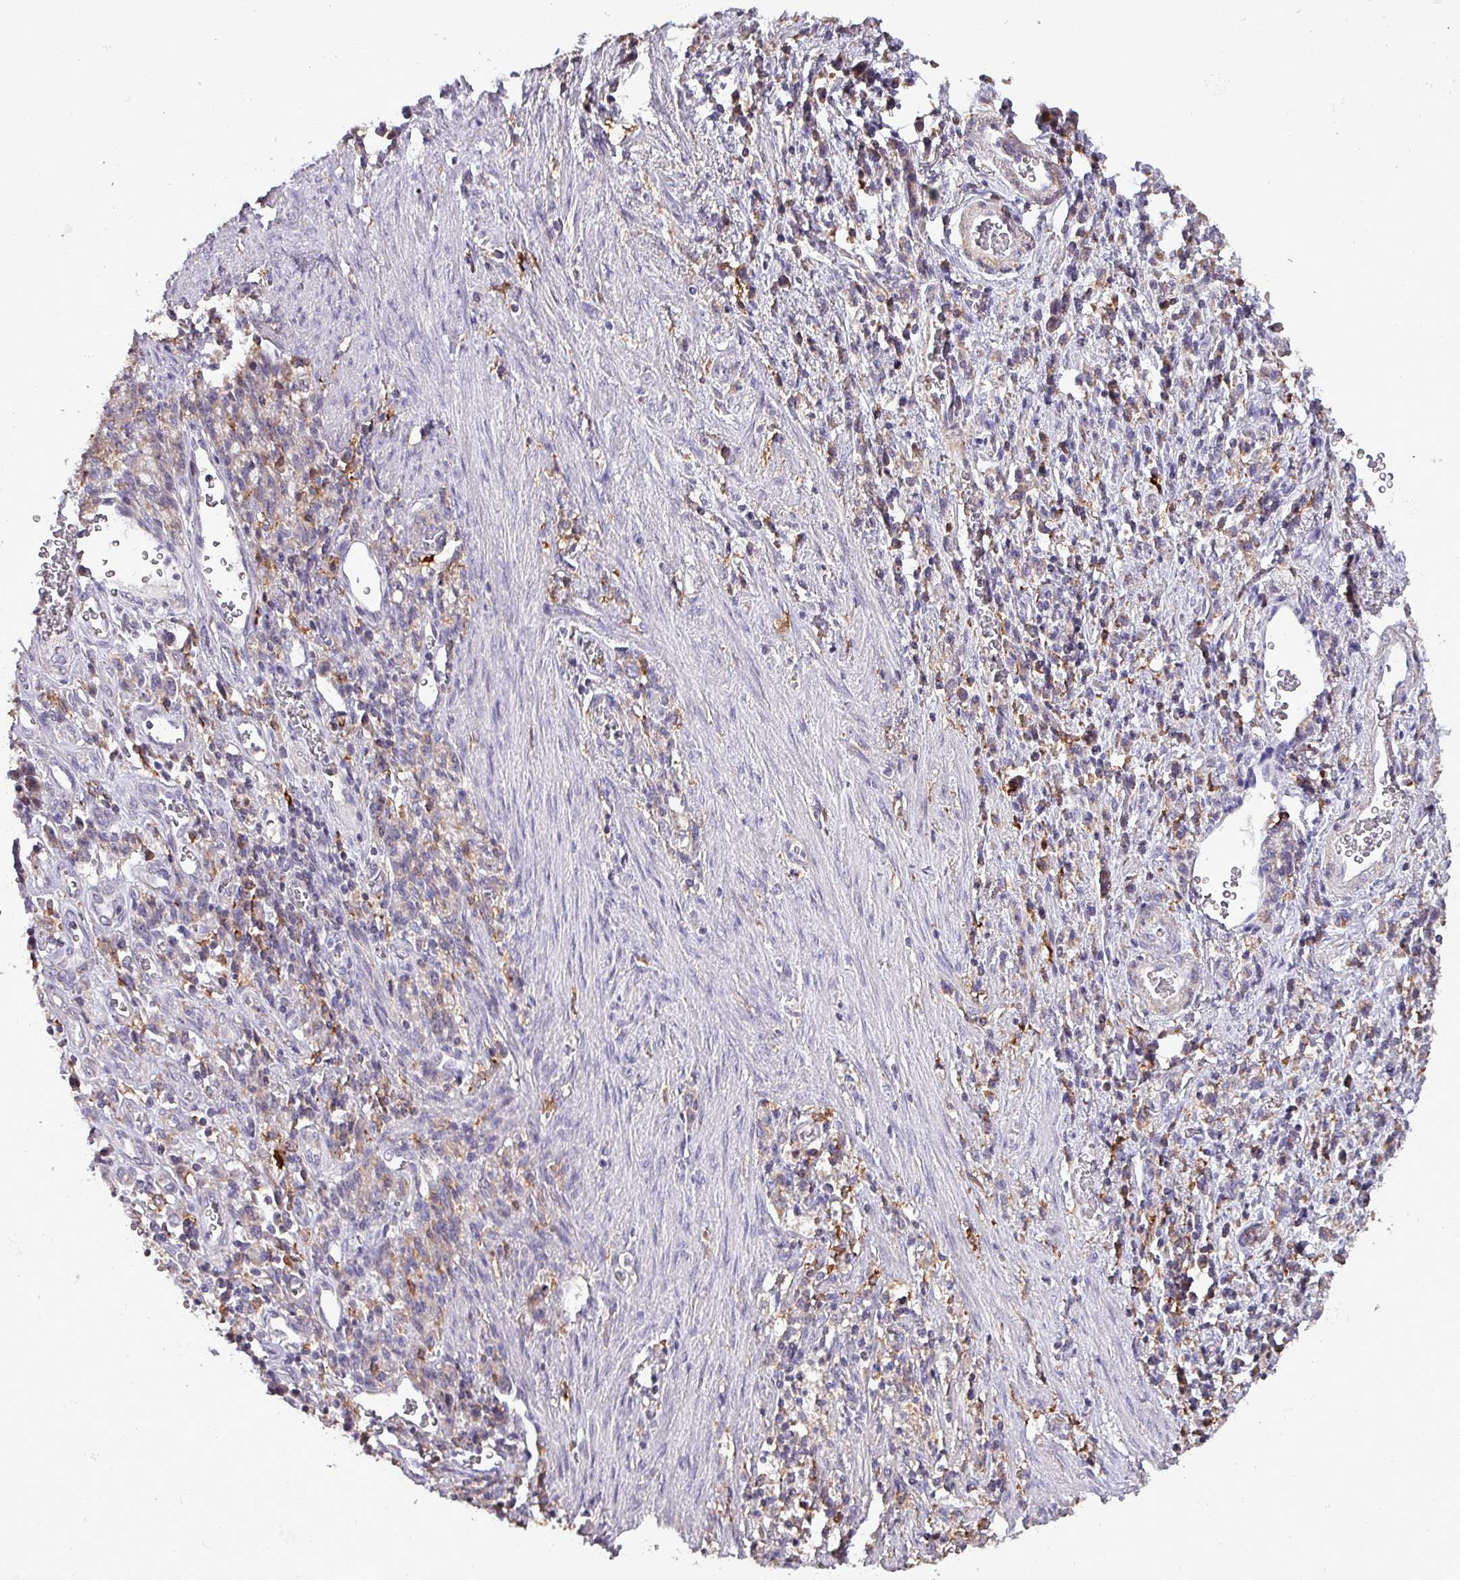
{"staining": {"intensity": "negative", "quantity": "none", "location": "none"}, "tissue": "stomach cancer", "cell_type": "Tumor cells", "image_type": "cancer", "snomed": [{"axis": "morphology", "description": "Adenocarcinoma, NOS"}, {"axis": "topography", "description": "Stomach"}], "caption": "Stomach cancer stained for a protein using immunohistochemistry demonstrates no positivity tumor cells.", "gene": "SCIN", "patient": {"sex": "male", "age": 77}}